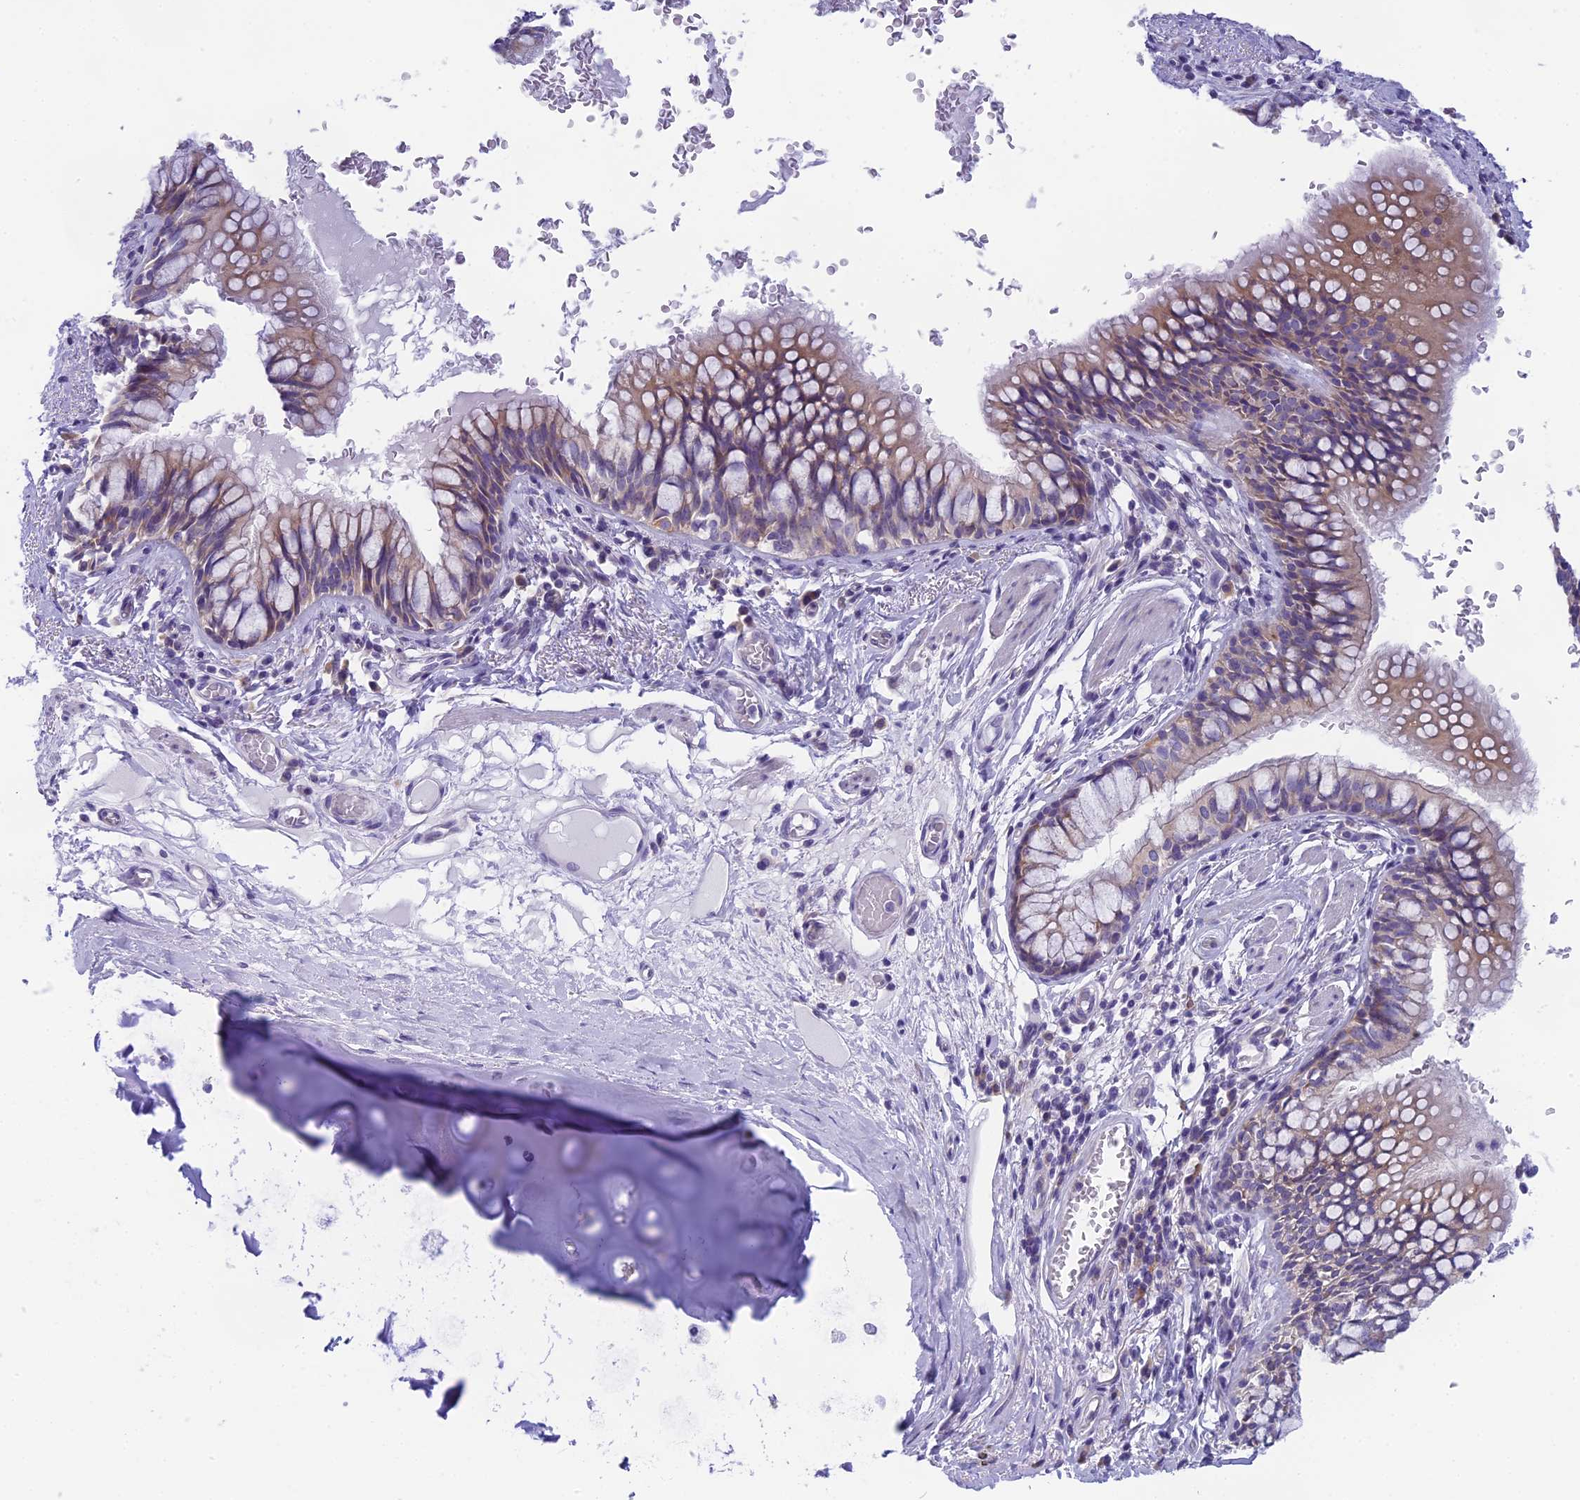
{"staining": {"intensity": "weak", "quantity": "25%-75%", "location": "cytoplasmic/membranous"}, "tissue": "bronchus", "cell_type": "Respiratory epithelial cells", "image_type": "normal", "snomed": [{"axis": "morphology", "description": "Normal tissue, NOS"}, {"axis": "topography", "description": "Cartilage tissue"}, {"axis": "topography", "description": "Bronchus"}], "caption": "Protein expression analysis of unremarkable bronchus shows weak cytoplasmic/membranous staining in approximately 25%-75% of respiratory epithelial cells. The protein is shown in brown color, while the nuclei are stained blue.", "gene": "ARHGEF37", "patient": {"sex": "female", "age": 36}}